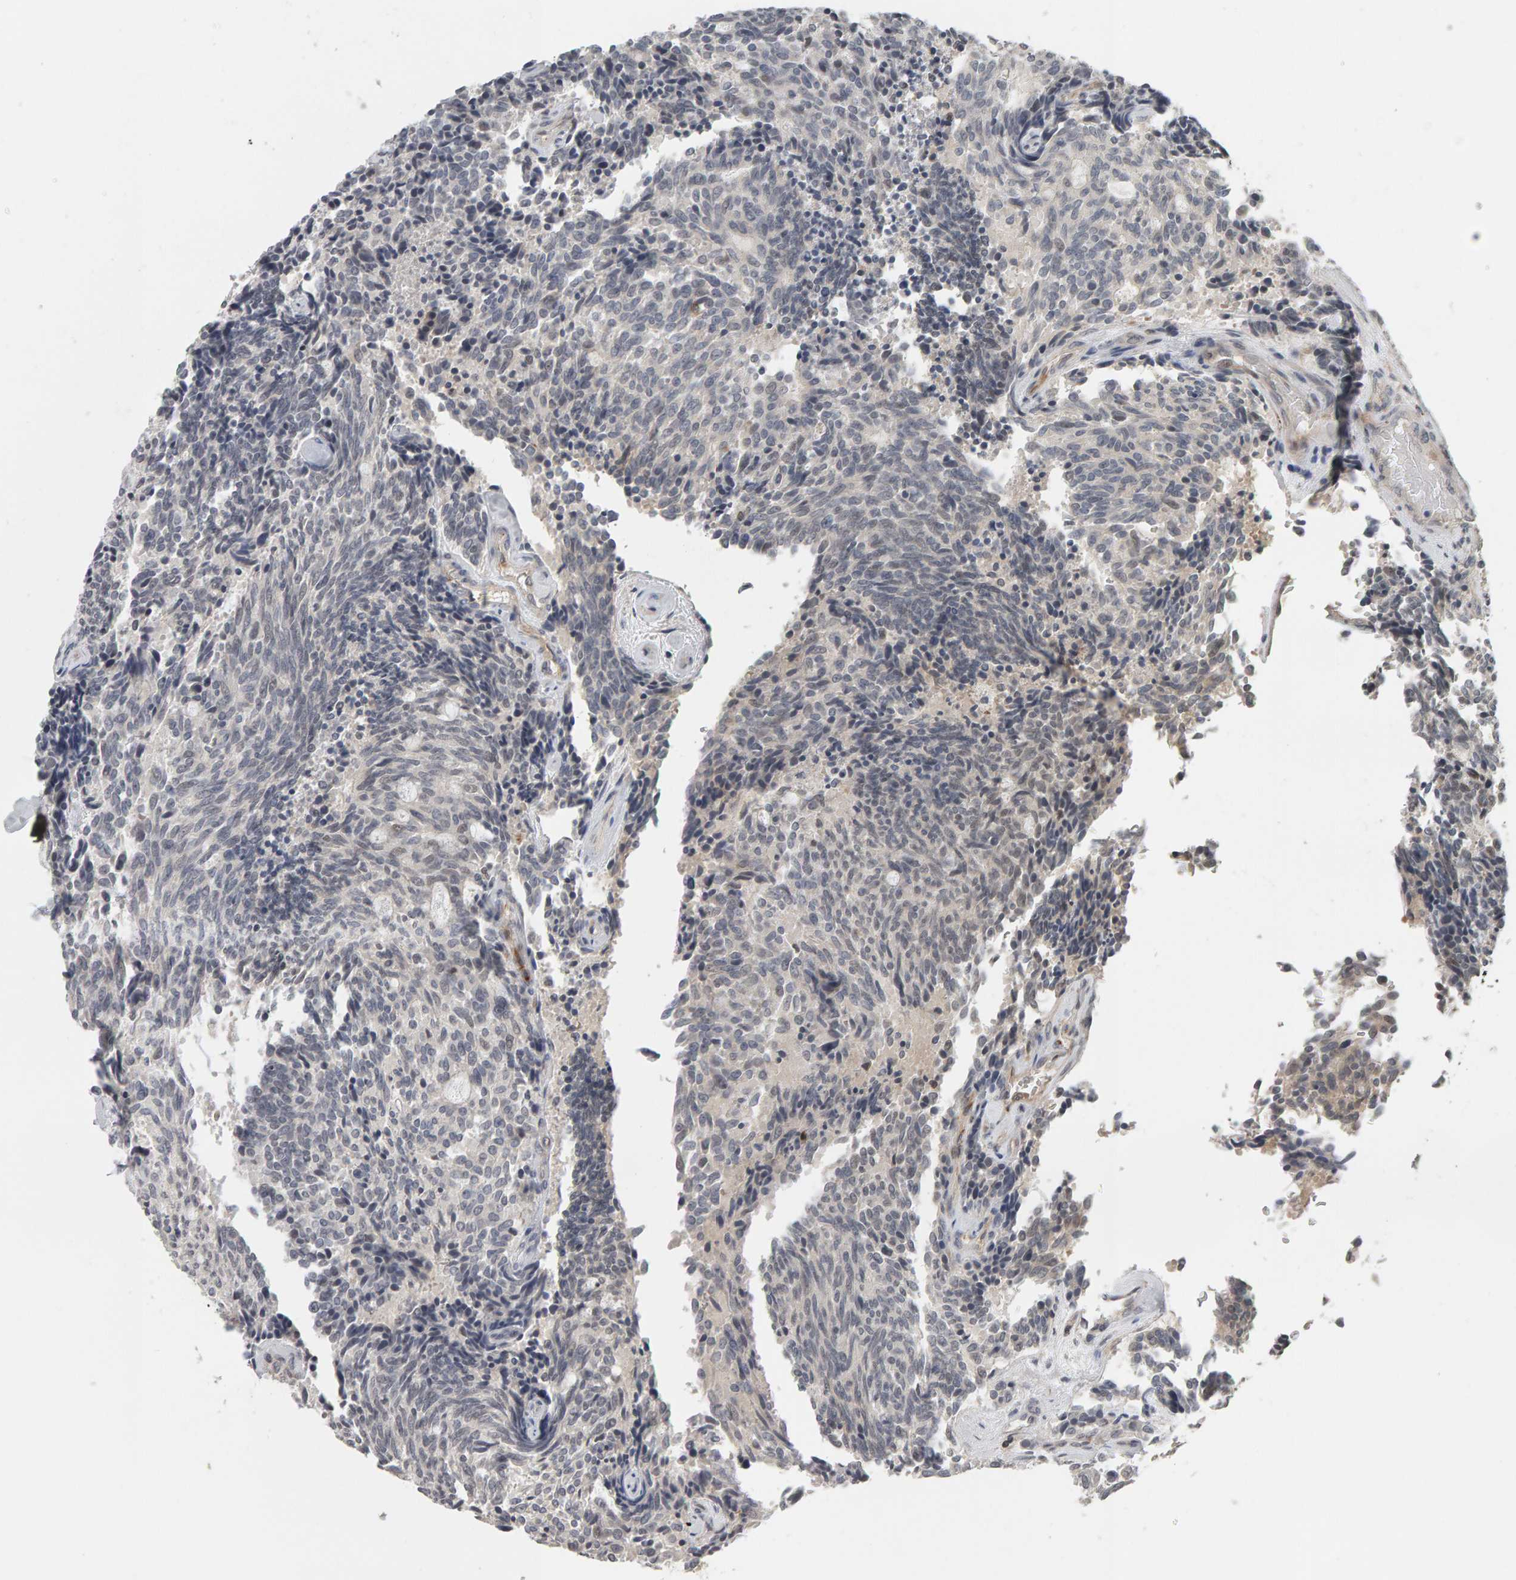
{"staining": {"intensity": "negative", "quantity": "none", "location": "none"}, "tissue": "carcinoid", "cell_type": "Tumor cells", "image_type": "cancer", "snomed": [{"axis": "morphology", "description": "Carcinoid, malignant, NOS"}, {"axis": "topography", "description": "Pancreas"}], "caption": "Carcinoid (malignant) stained for a protein using immunohistochemistry (IHC) demonstrates no staining tumor cells.", "gene": "TEFM", "patient": {"sex": "female", "age": 54}}